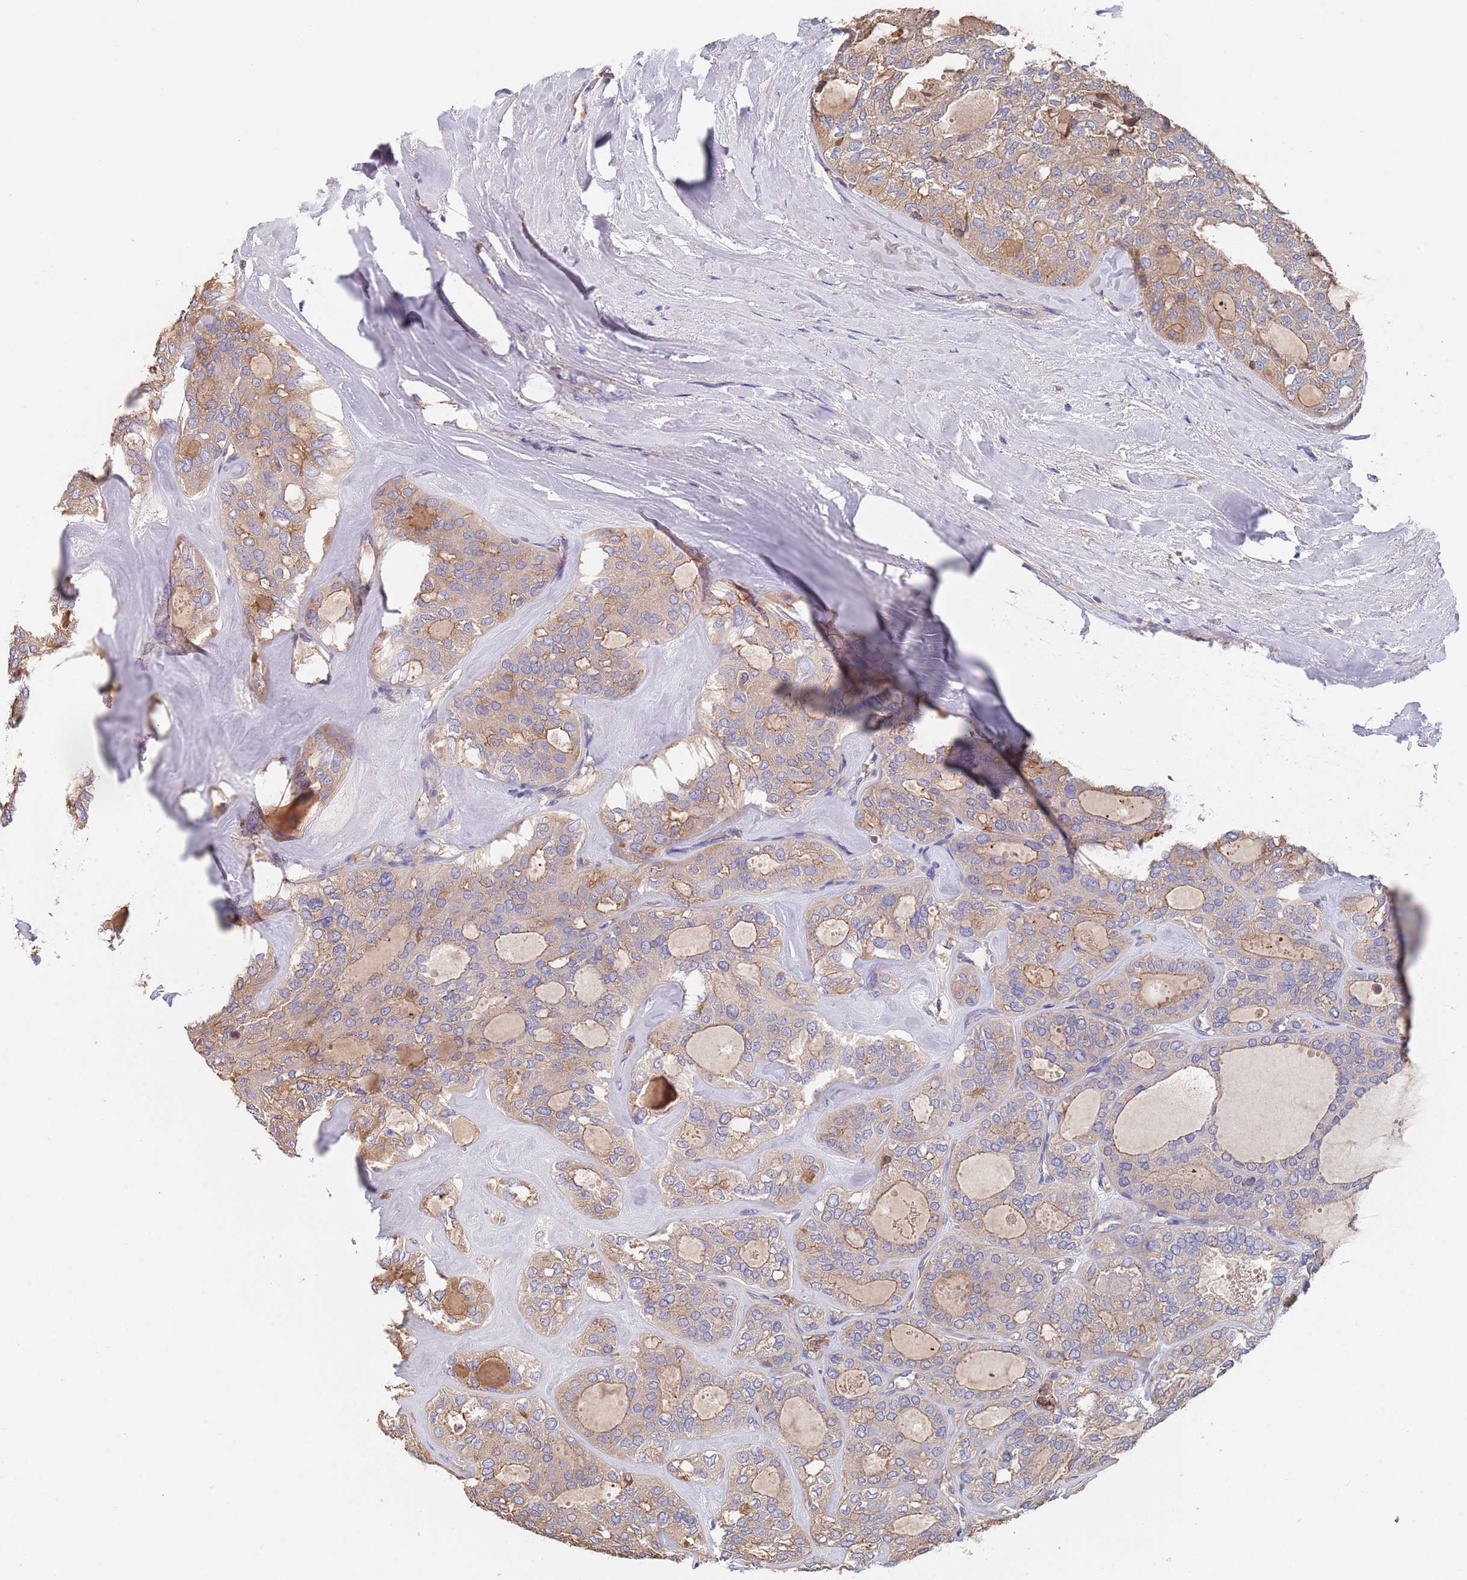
{"staining": {"intensity": "weak", "quantity": "25%-75%", "location": "cytoplasmic/membranous"}, "tissue": "thyroid cancer", "cell_type": "Tumor cells", "image_type": "cancer", "snomed": [{"axis": "morphology", "description": "Follicular adenoma carcinoma, NOS"}, {"axis": "topography", "description": "Thyroid gland"}], "caption": "Human thyroid cancer (follicular adenoma carcinoma) stained for a protein (brown) reveals weak cytoplasmic/membranous positive positivity in about 25%-75% of tumor cells.", "gene": "DCUN1D3", "patient": {"sex": "male", "age": 75}}